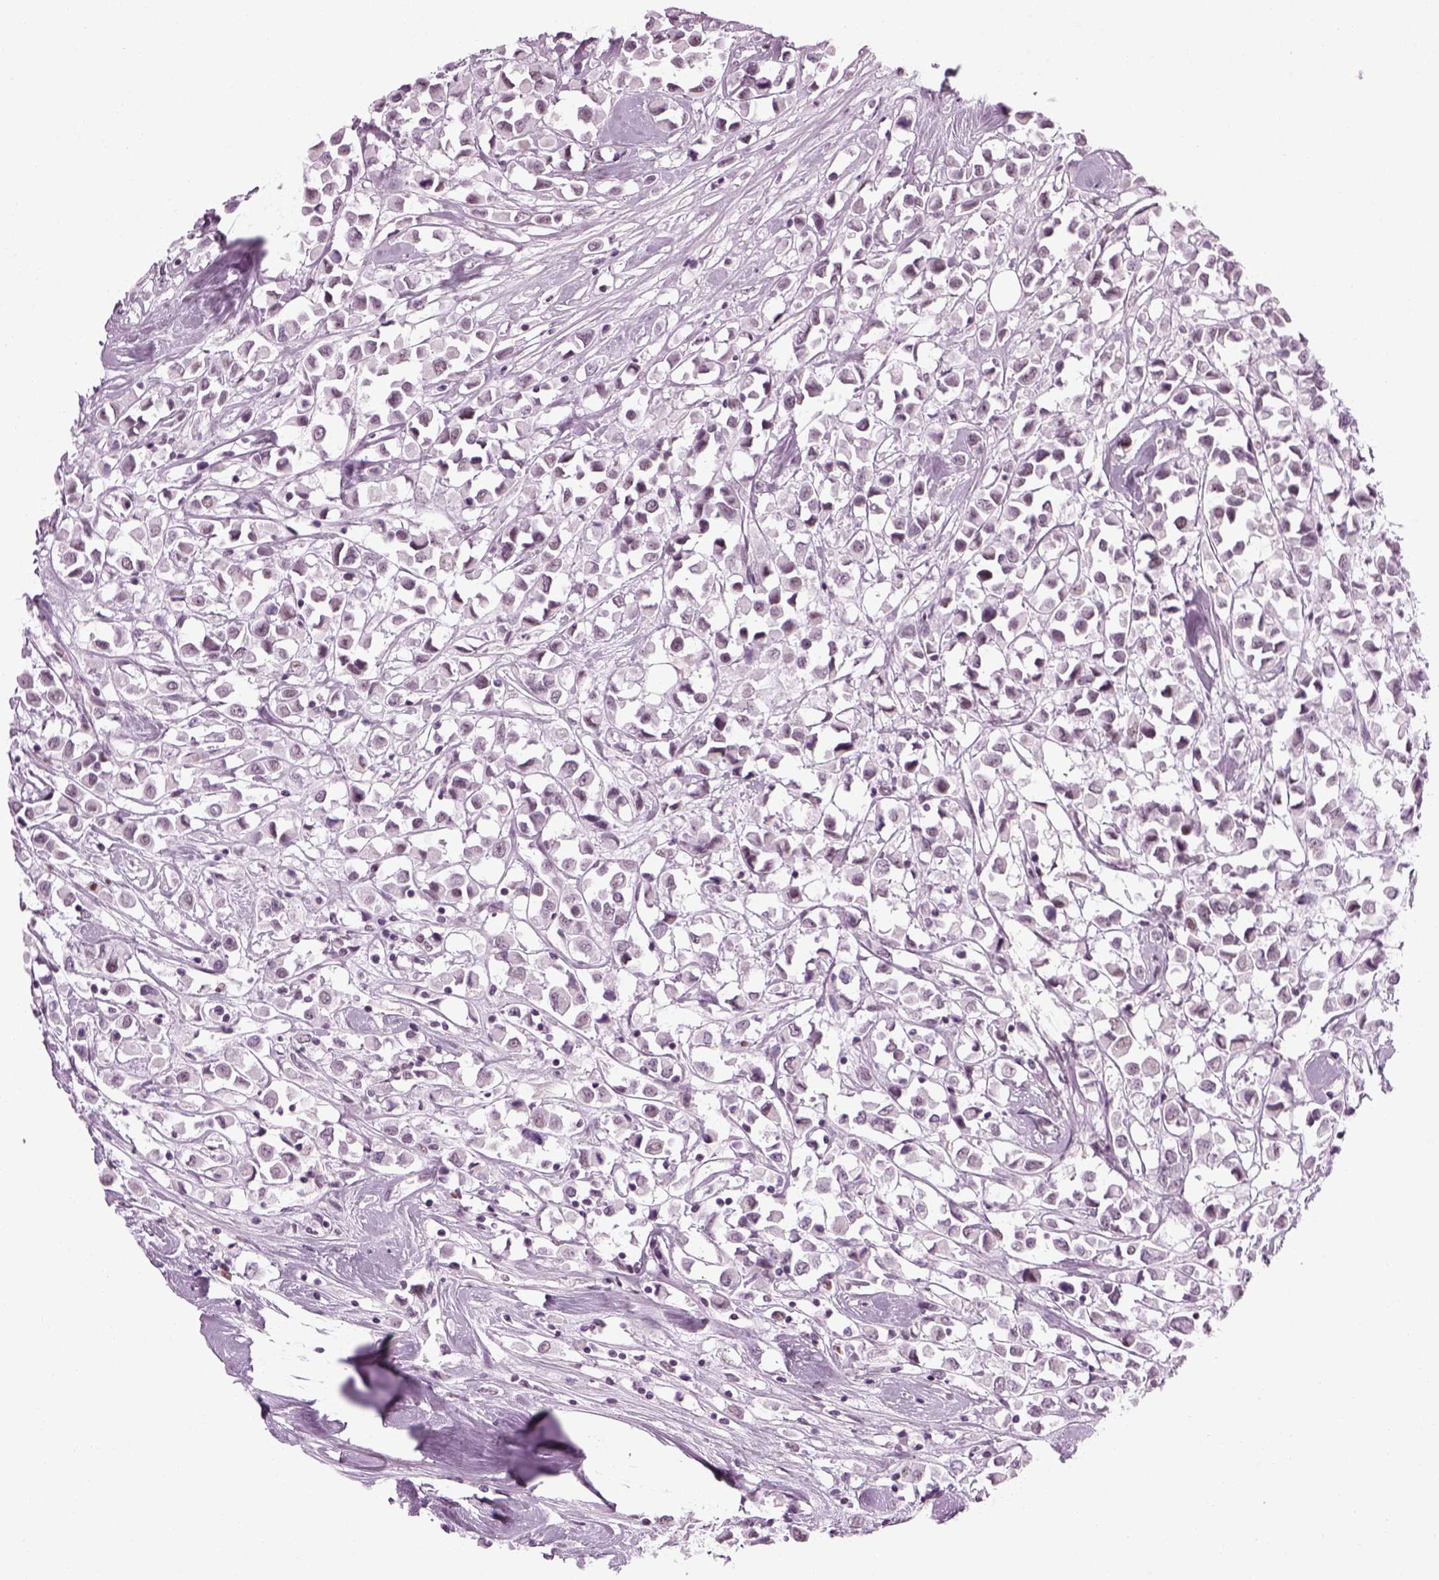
{"staining": {"intensity": "negative", "quantity": "none", "location": "none"}, "tissue": "breast cancer", "cell_type": "Tumor cells", "image_type": "cancer", "snomed": [{"axis": "morphology", "description": "Duct carcinoma"}, {"axis": "topography", "description": "Breast"}], "caption": "Immunohistochemistry of human breast cancer (infiltrating ductal carcinoma) exhibits no staining in tumor cells. (Immunohistochemistry (ihc), brightfield microscopy, high magnification).", "gene": "KCNG2", "patient": {"sex": "female", "age": 61}}